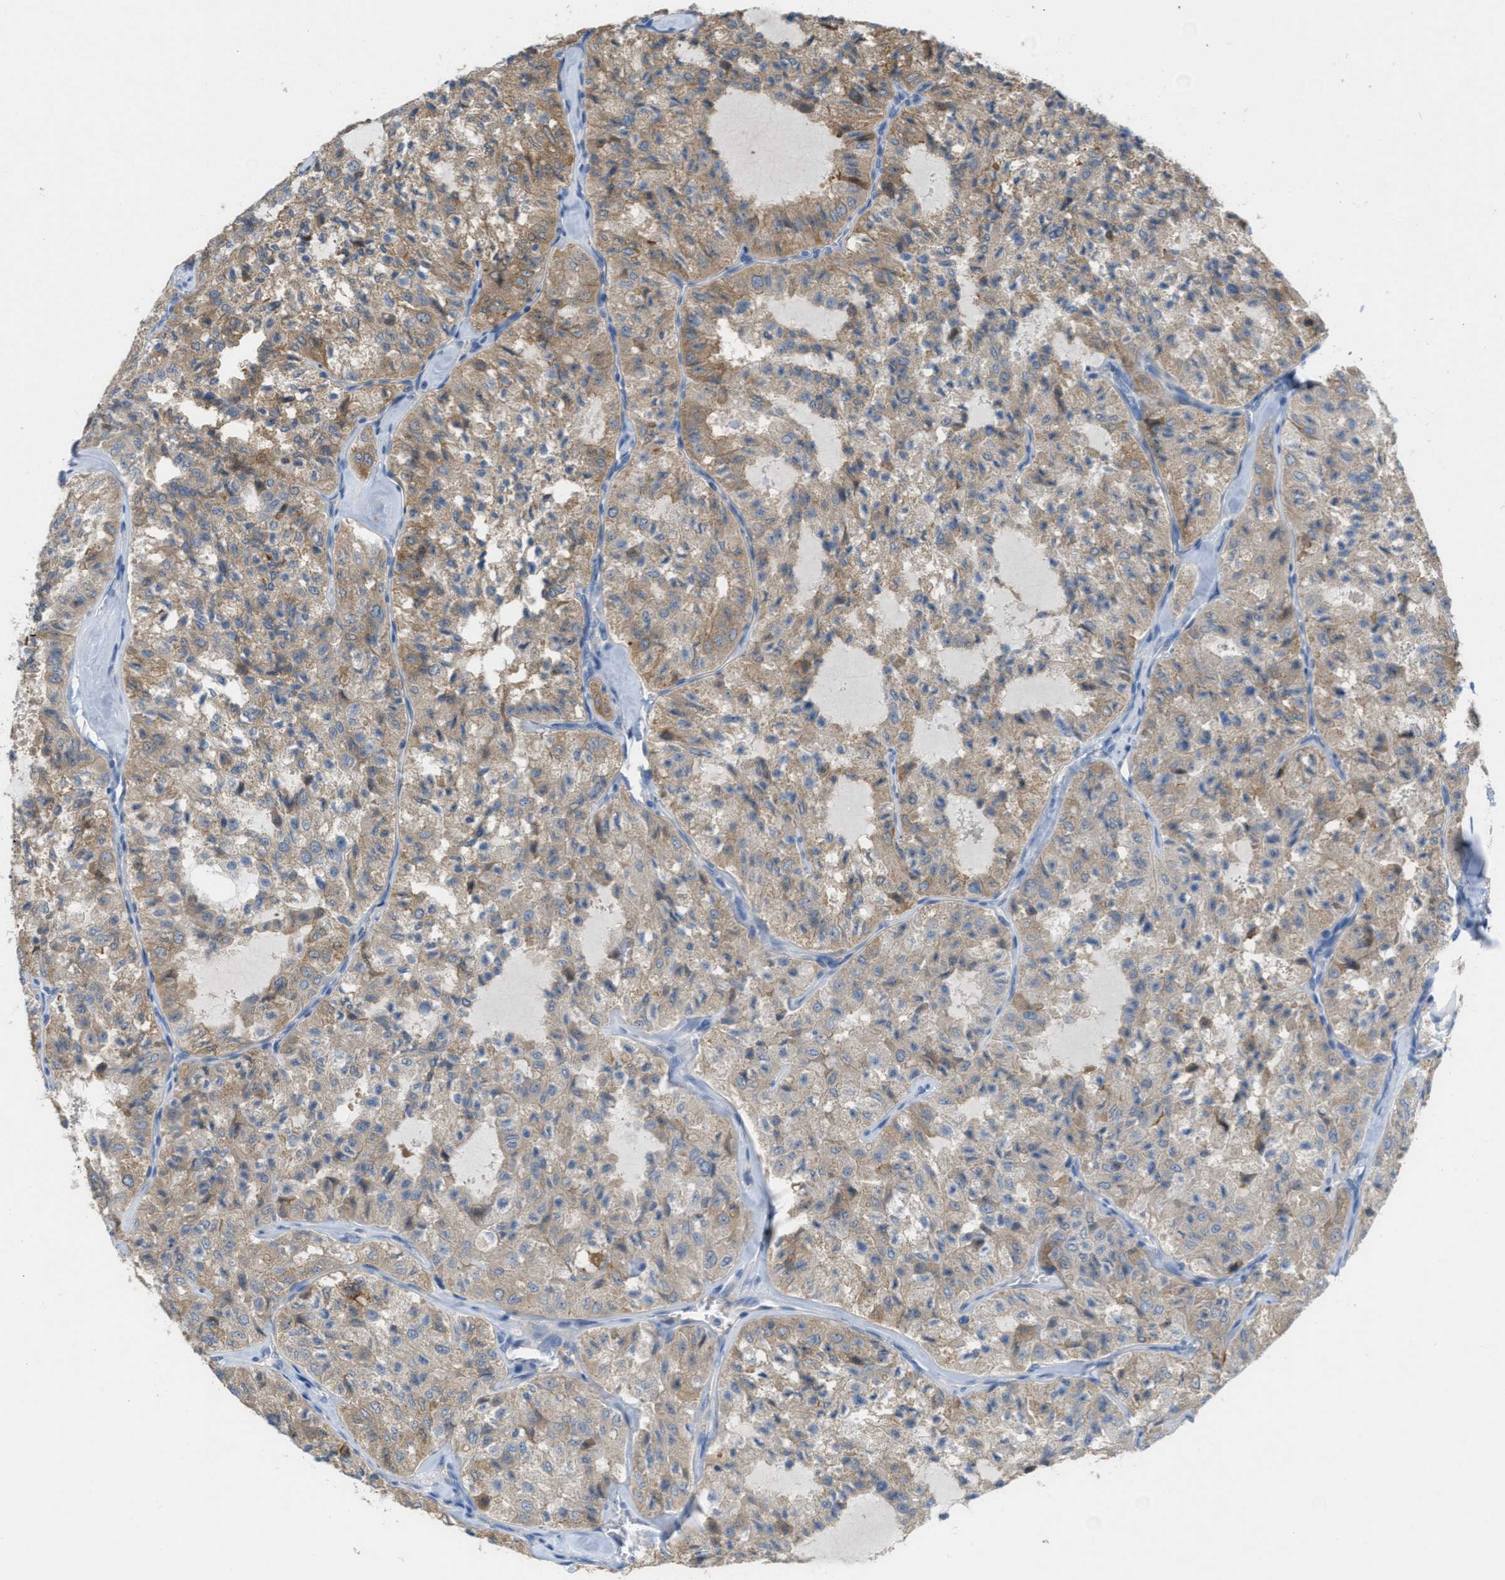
{"staining": {"intensity": "moderate", "quantity": ">75%", "location": "cytoplasmic/membranous"}, "tissue": "thyroid cancer", "cell_type": "Tumor cells", "image_type": "cancer", "snomed": [{"axis": "morphology", "description": "Follicular adenoma carcinoma, NOS"}, {"axis": "topography", "description": "Thyroid gland"}], "caption": "A high-resolution micrograph shows immunohistochemistry staining of thyroid cancer, which demonstrates moderate cytoplasmic/membranous positivity in approximately >75% of tumor cells. The staining is performed using DAB (3,3'-diaminobenzidine) brown chromogen to label protein expression. The nuclei are counter-stained blue using hematoxylin.", "gene": "UBA5", "patient": {"sex": "male", "age": 75}}